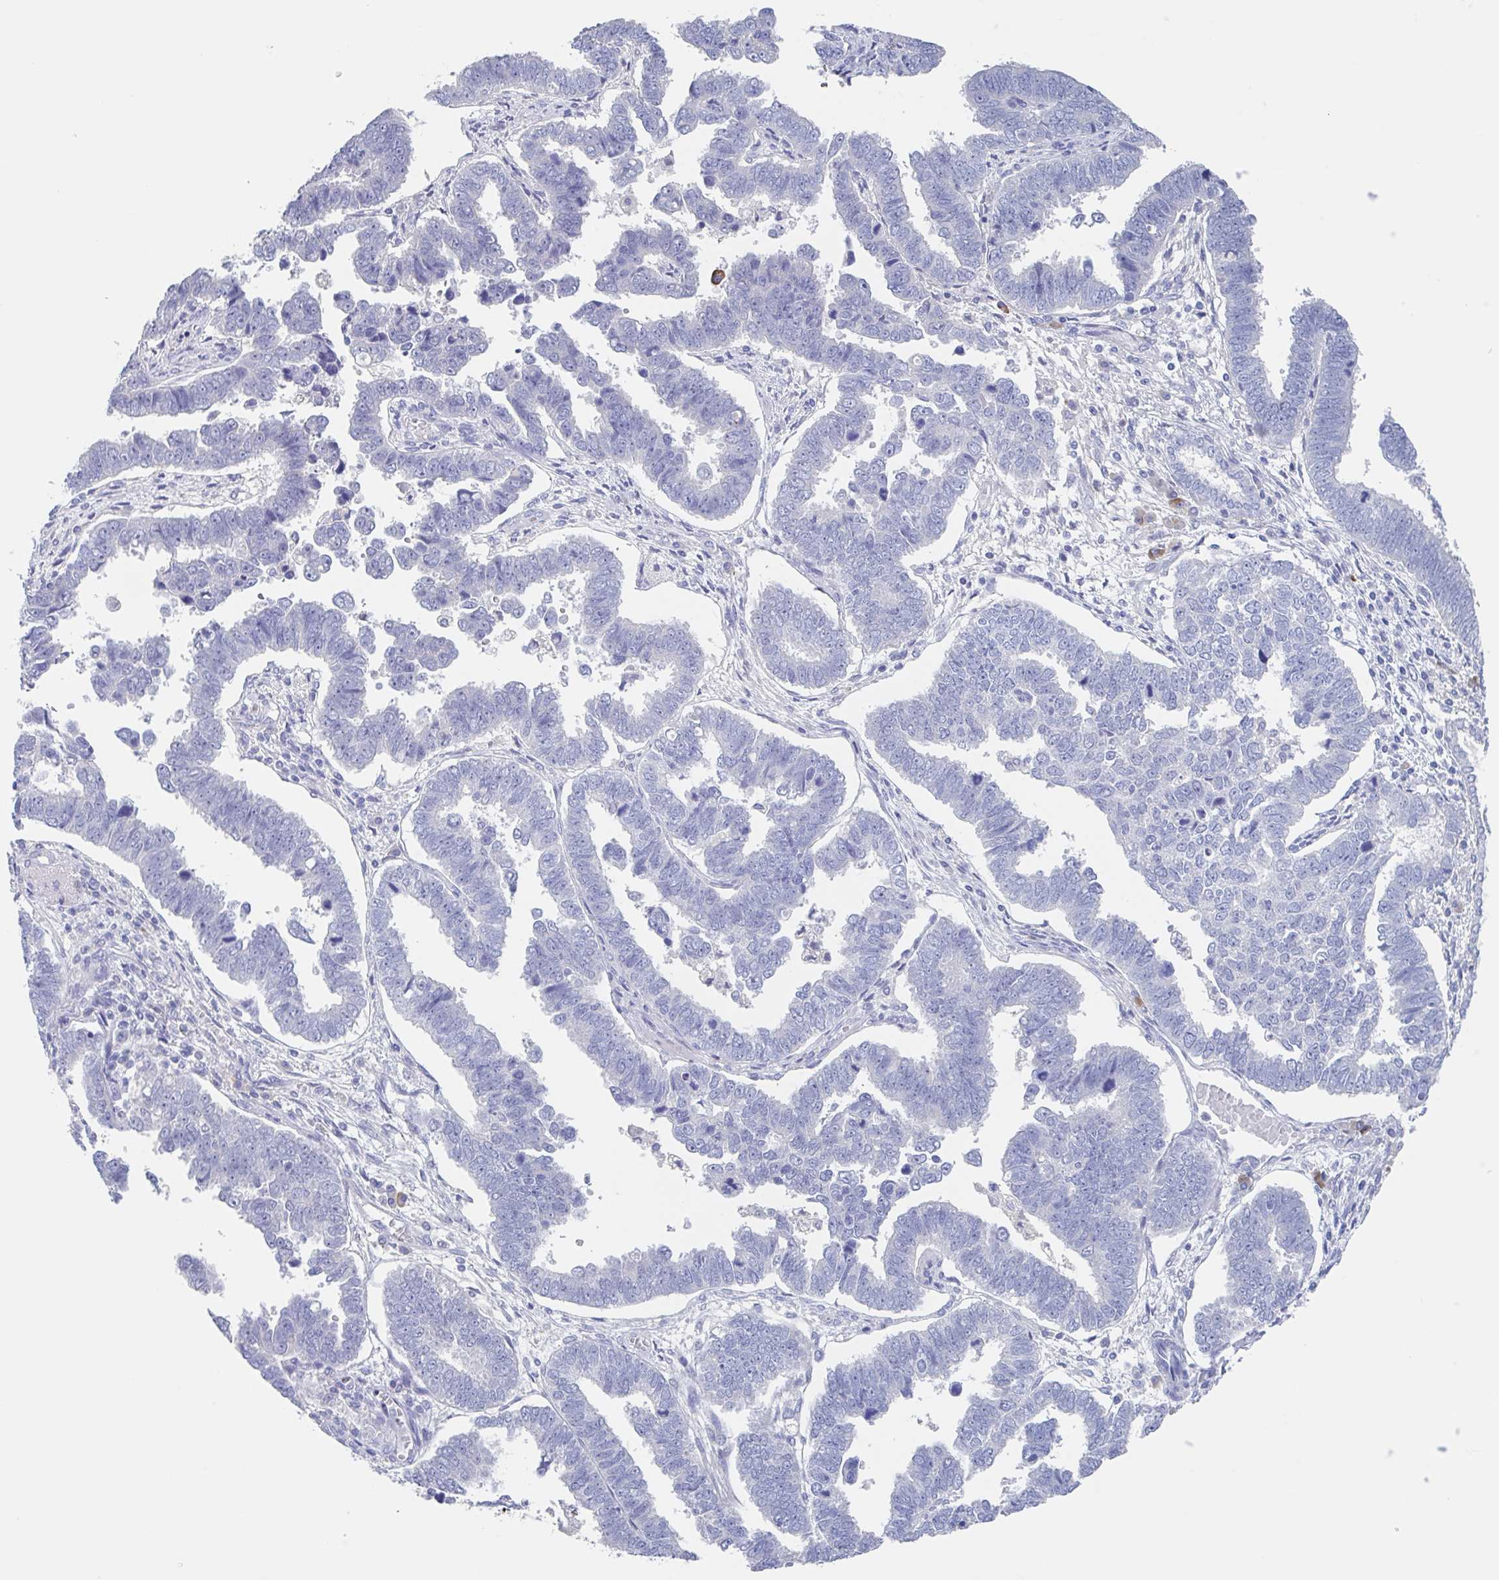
{"staining": {"intensity": "negative", "quantity": "none", "location": "none"}, "tissue": "endometrial cancer", "cell_type": "Tumor cells", "image_type": "cancer", "snomed": [{"axis": "morphology", "description": "Adenocarcinoma, NOS"}, {"axis": "topography", "description": "Endometrium"}], "caption": "Human endometrial cancer (adenocarcinoma) stained for a protein using immunohistochemistry shows no expression in tumor cells.", "gene": "NOXRED1", "patient": {"sex": "female", "age": 75}}